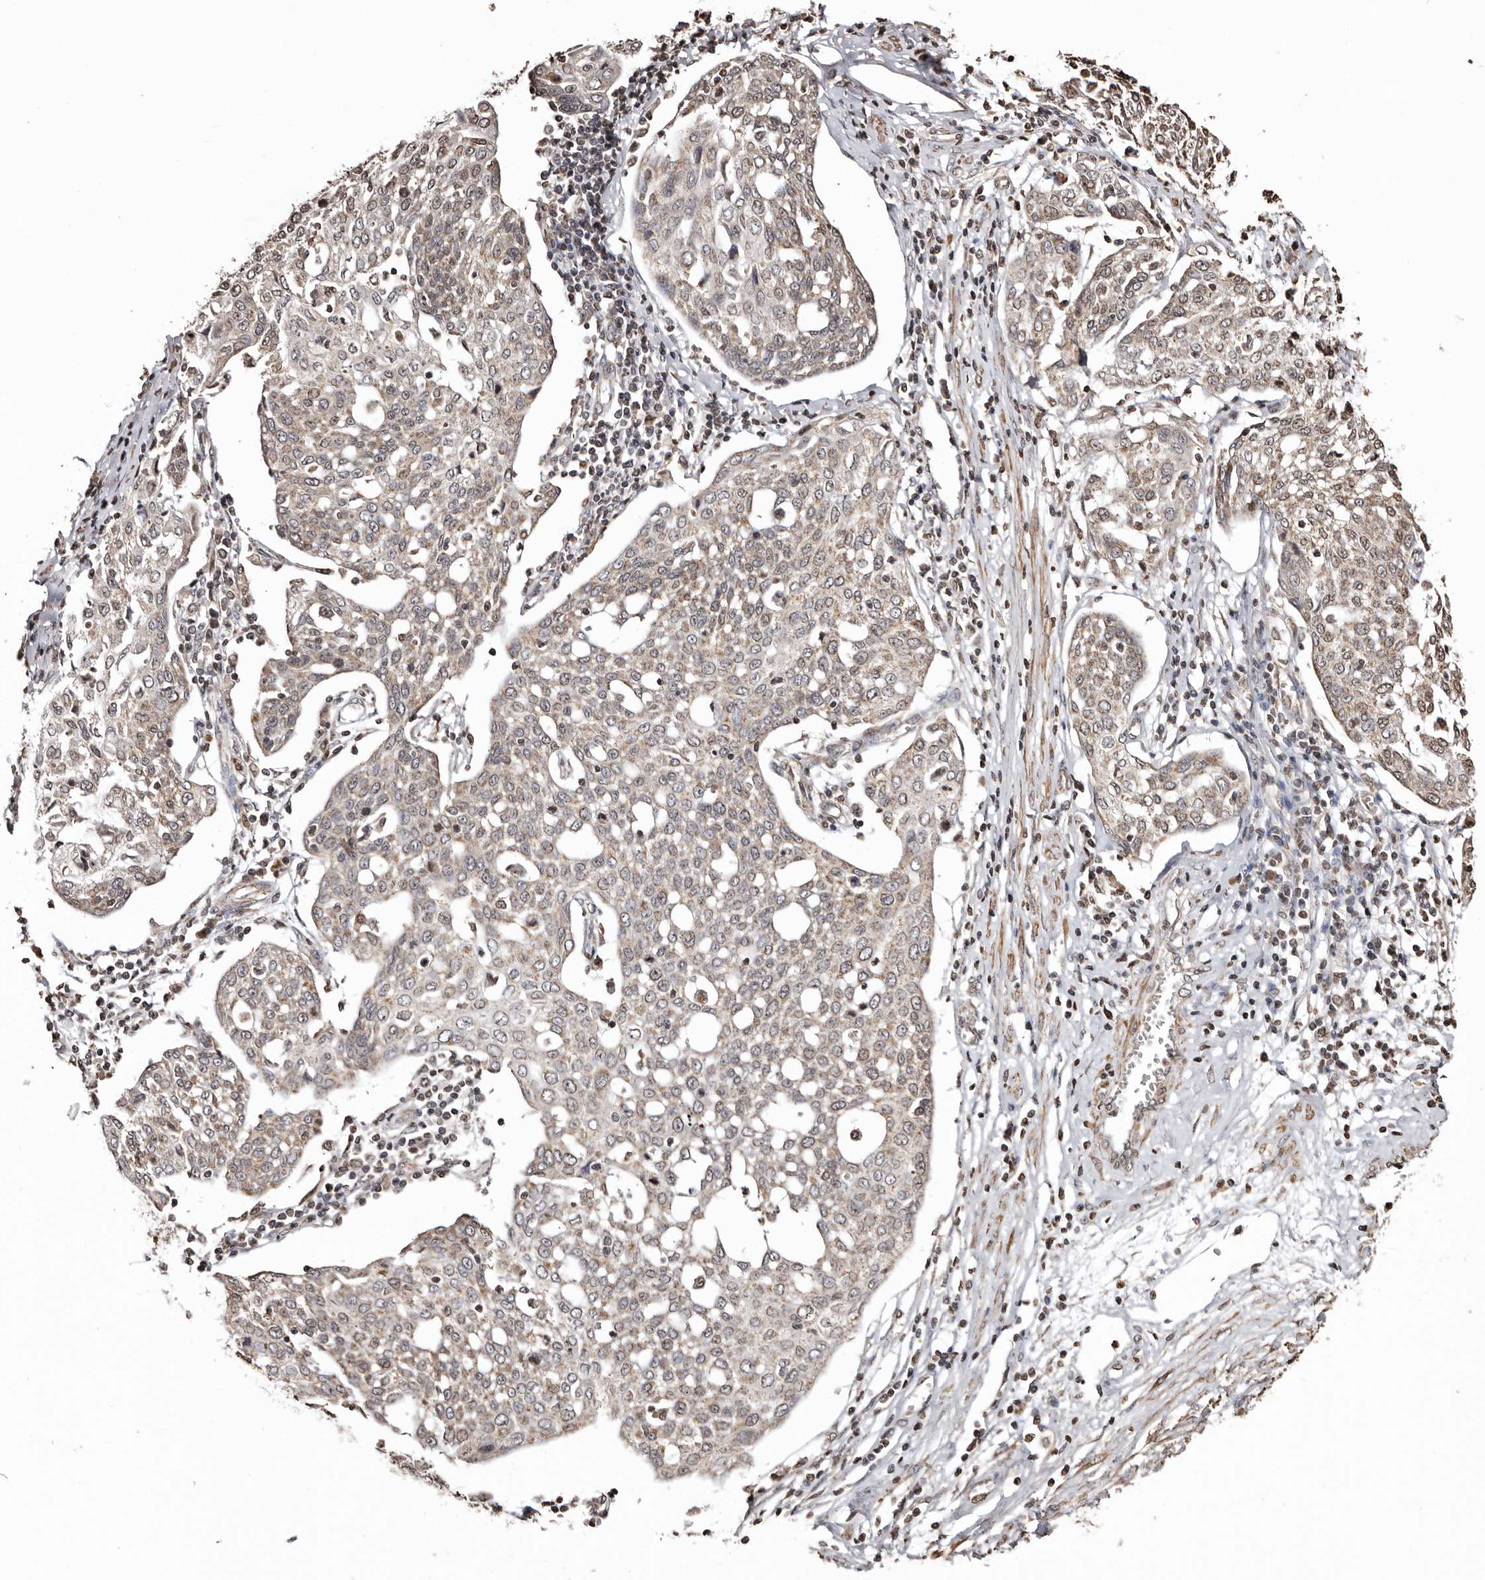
{"staining": {"intensity": "weak", "quantity": "<25%", "location": "cytoplasmic/membranous"}, "tissue": "cervical cancer", "cell_type": "Tumor cells", "image_type": "cancer", "snomed": [{"axis": "morphology", "description": "Squamous cell carcinoma, NOS"}, {"axis": "topography", "description": "Cervix"}], "caption": "Immunohistochemical staining of squamous cell carcinoma (cervical) demonstrates no significant expression in tumor cells.", "gene": "CCDC190", "patient": {"sex": "female", "age": 34}}